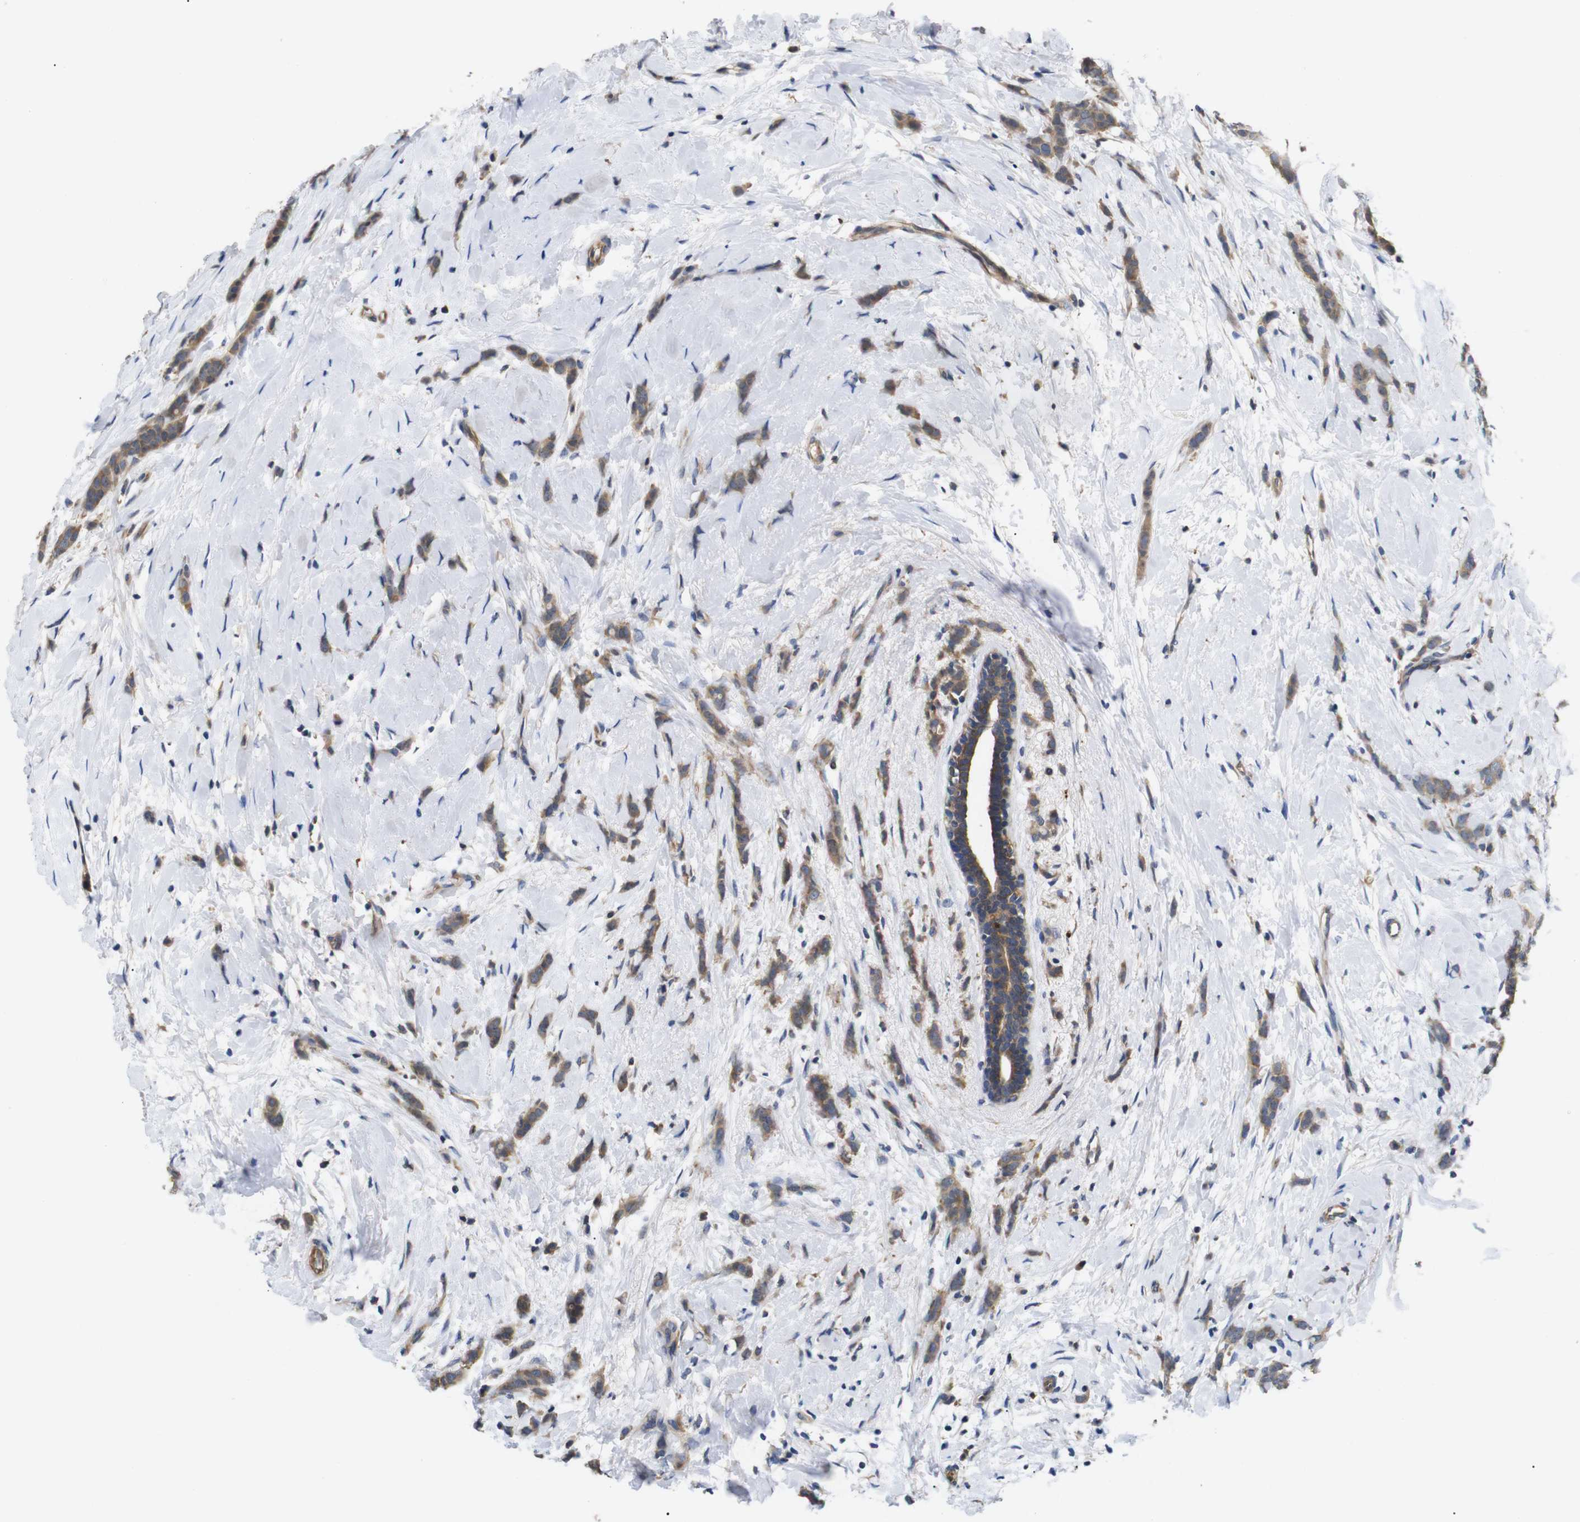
{"staining": {"intensity": "moderate", "quantity": ">75%", "location": "cytoplasmic/membranous"}, "tissue": "breast cancer", "cell_type": "Tumor cells", "image_type": "cancer", "snomed": [{"axis": "morphology", "description": "Lobular carcinoma, in situ"}, {"axis": "morphology", "description": "Lobular carcinoma"}, {"axis": "topography", "description": "Breast"}], "caption": "Protein staining reveals moderate cytoplasmic/membranous staining in about >75% of tumor cells in breast cancer. Using DAB (brown) and hematoxylin (blue) stains, captured at high magnification using brightfield microscopy.", "gene": "DDR1", "patient": {"sex": "female", "age": 41}}